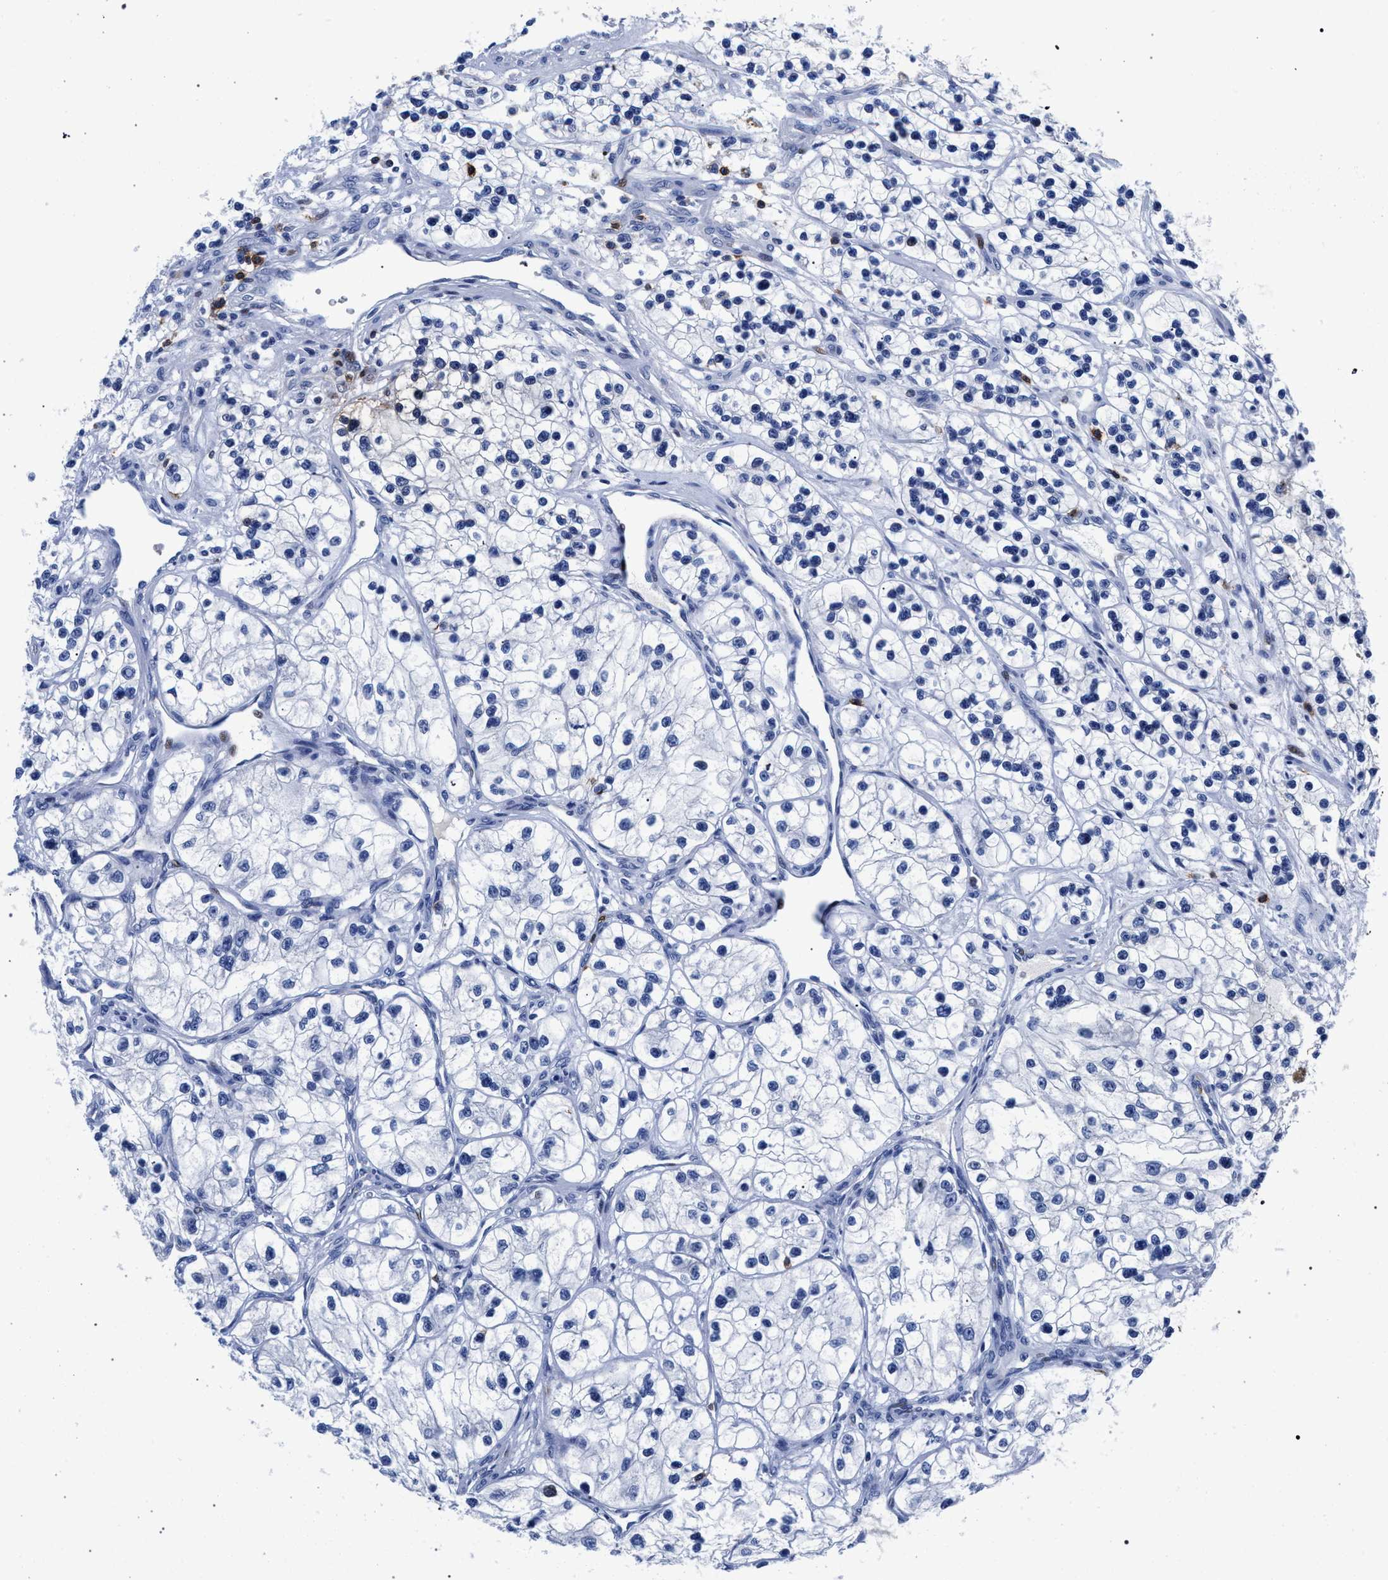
{"staining": {"intensity": "negative", "quantity": "none", "location": "none"}, "tissue": "renal cancer", "cell_type": "Tumor cells", "image_type": "cancer", "snomed": [{"axis": "morphology", "description": "Adenocarcinoma, NOS"}, {"axis": "topography", "description": "Kidney"}], "caption": "DAB immunohistochemical staining of human adenocarcinoma (renal) demonstrates no significant expression in tumor cells.", "gene": "KLRK1", "patient": {"sex": "female", "age": 57}}